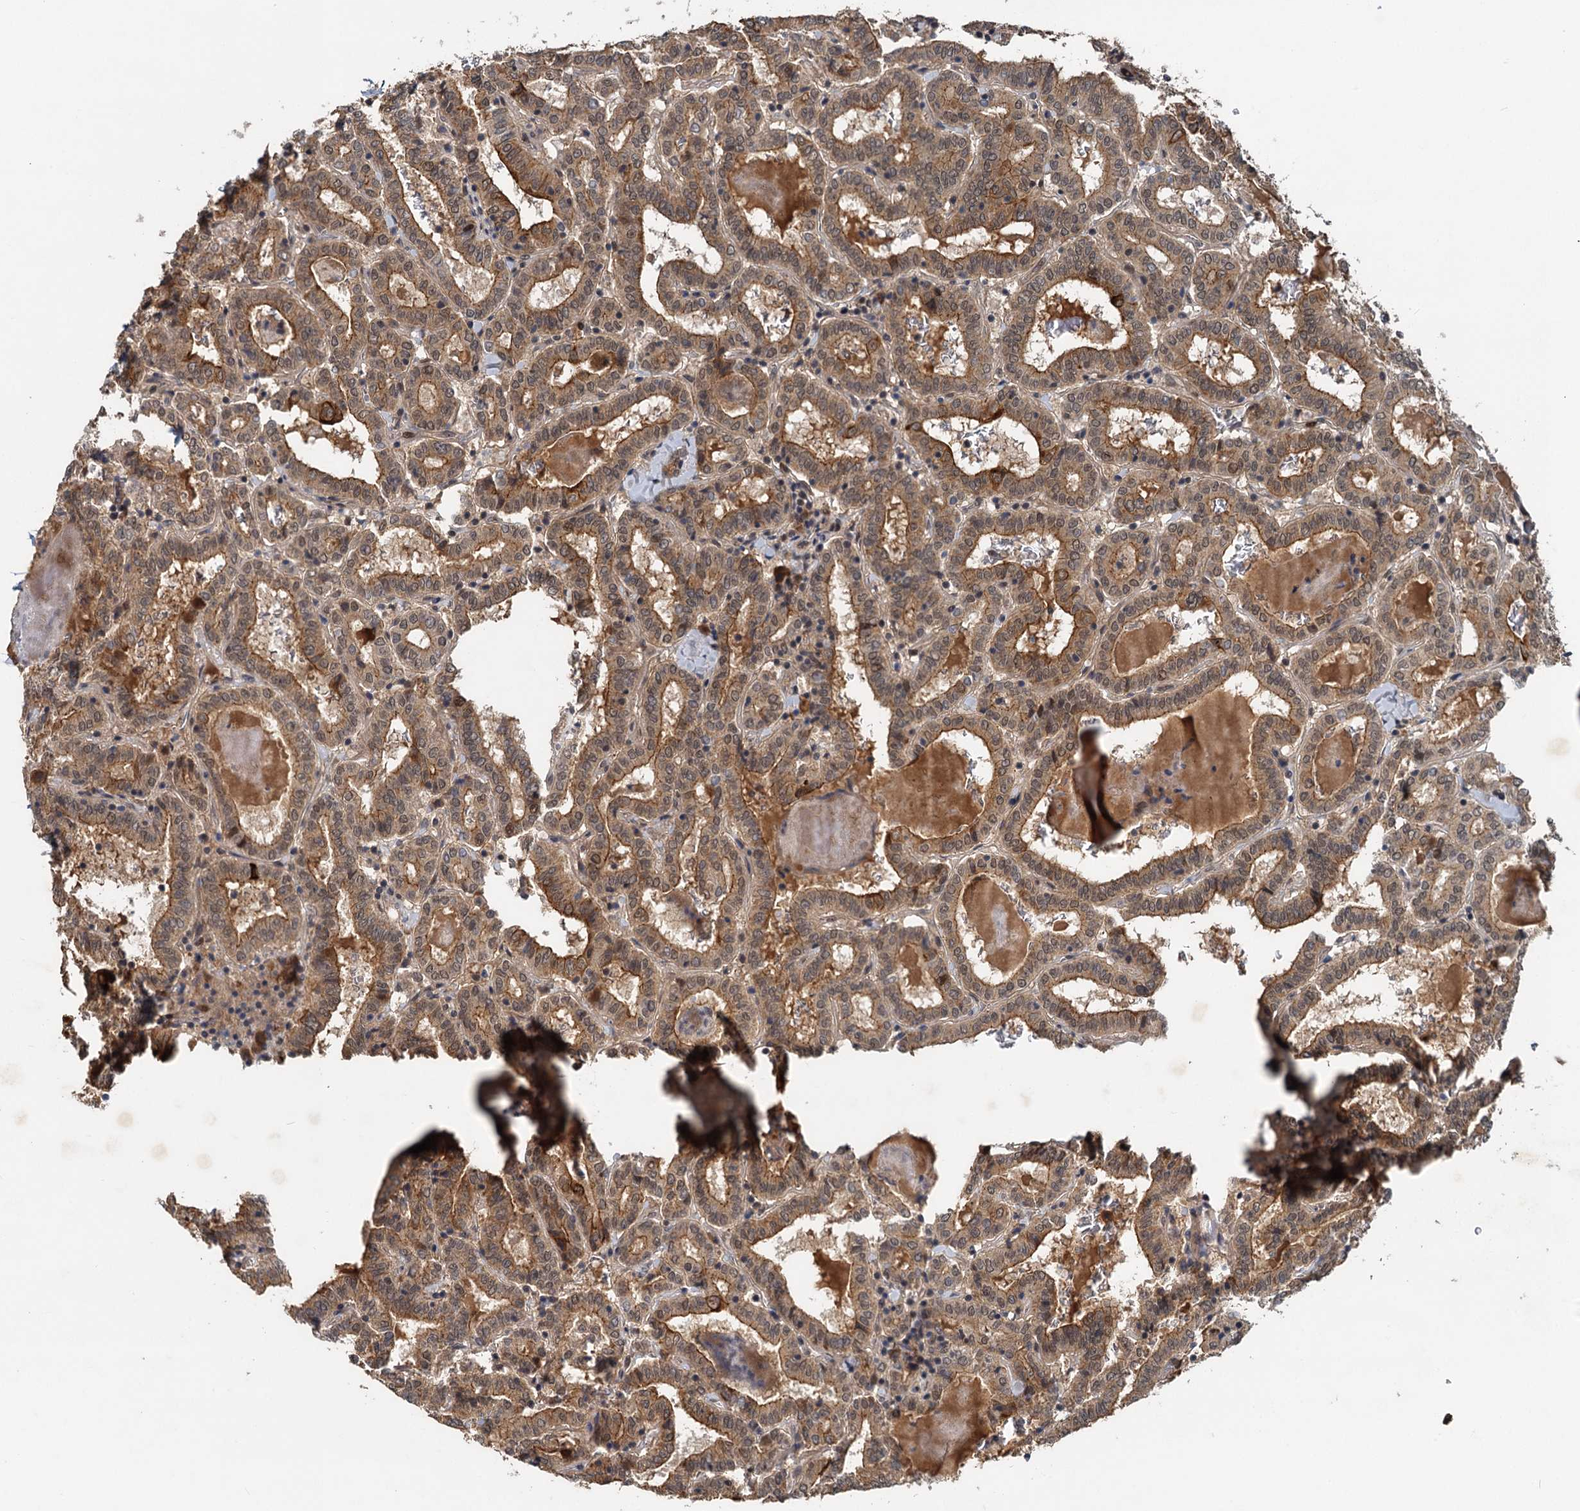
{"staining": {"intensity": "moderate", "quantity": ">75%", "location": "cytoplasmic/membranous"}, "tissue": "thyroid cancer", "cell_type": "Tumor cells", "image_type": "cancer", "snomed": [{"axis": "morphology", "description": "Papillary adenocarcinoma, NOS"}, {"axis": "topography", "description": "Thyroid gland"}], "caption": "Human papillary adenocarcinoma (thyroid) stained with a brown dye shows moderate cytoplasmic/membranous positive positivity in about >75% of tumor cells.", "gene": "RITA1", "patient": {"sex": "female", "age": 72}}